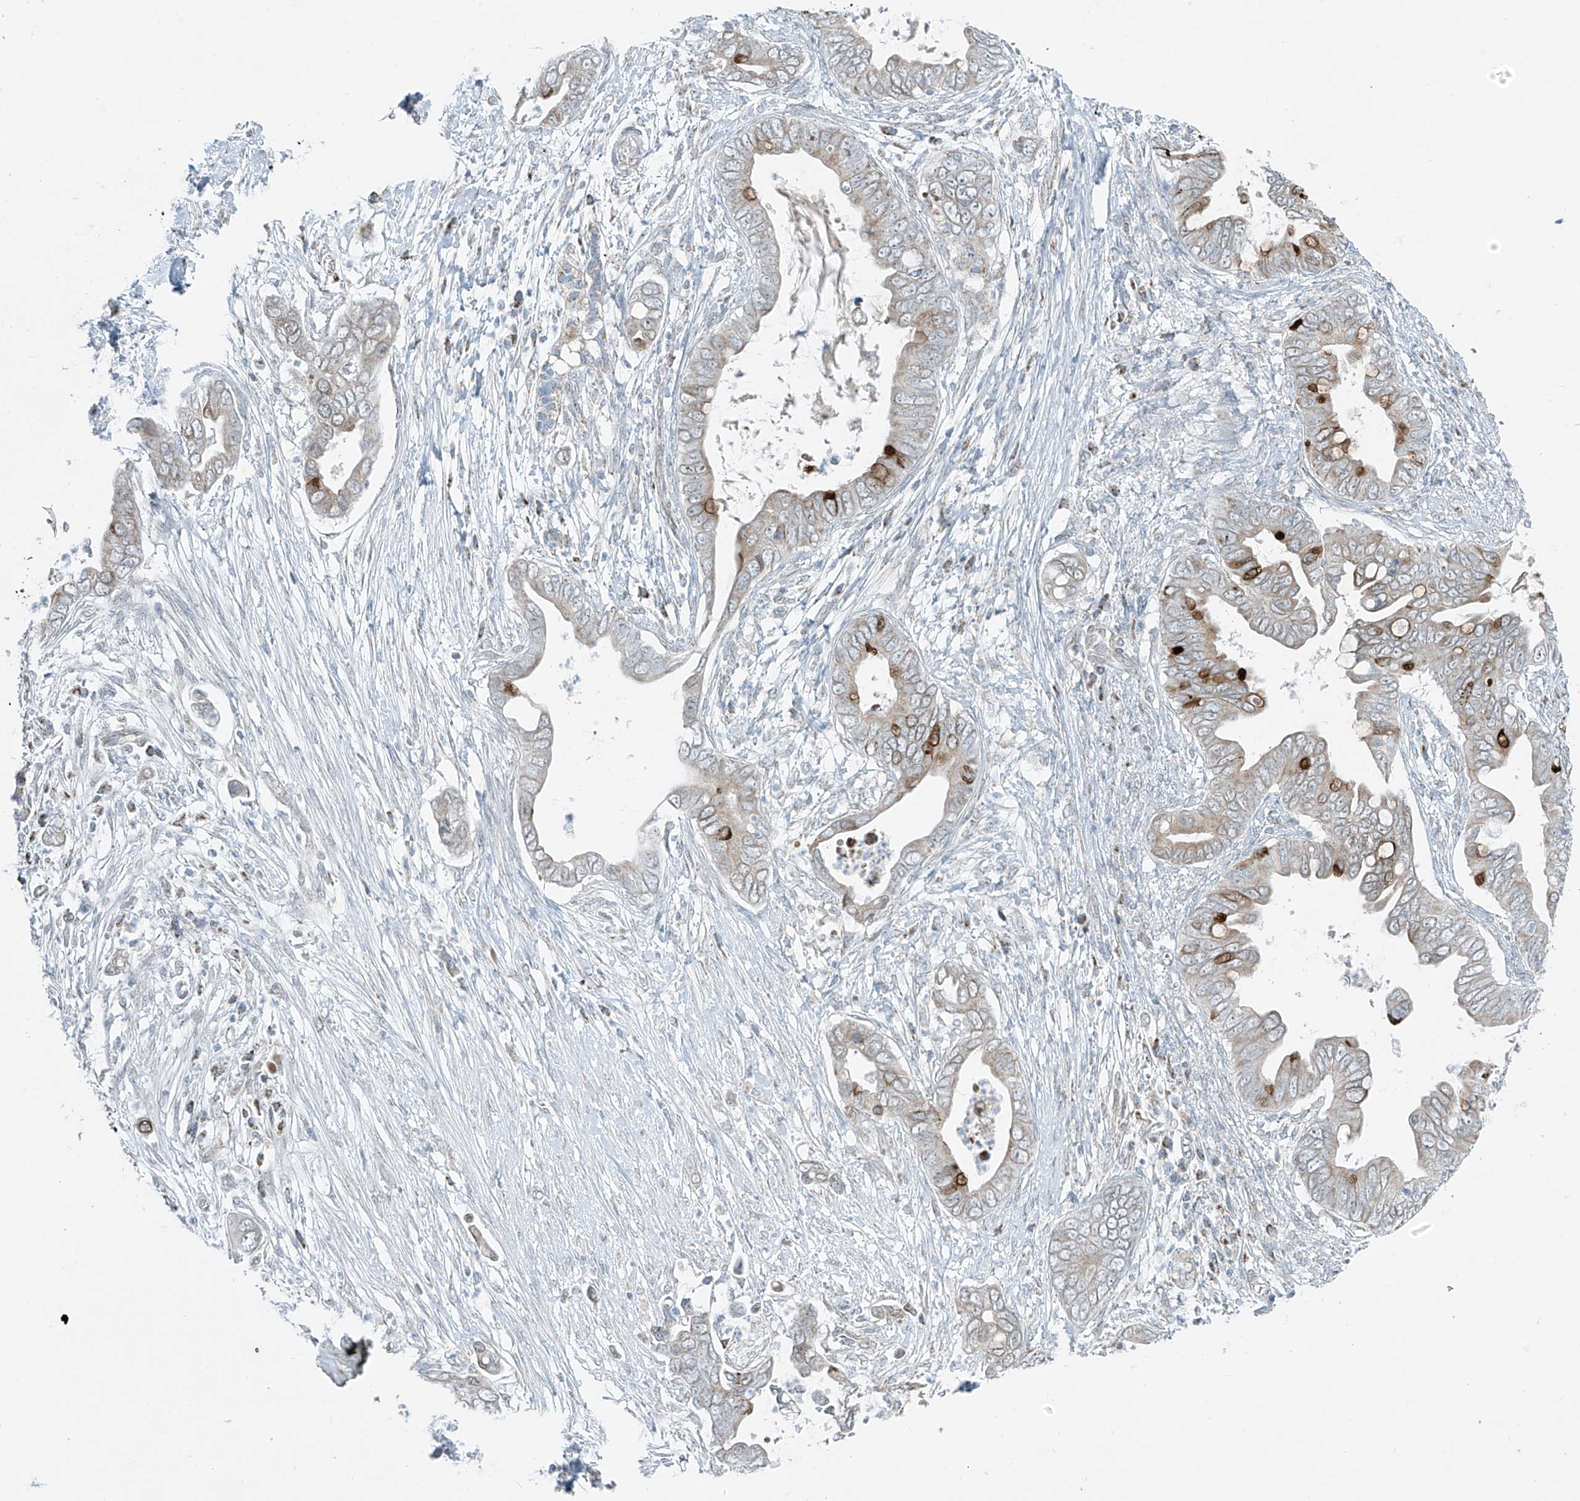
{"staining": {"intensity": "moderate", "quantity": "<25%", "location": "cytoplasmic/membranous"}, "tissue": "pancreatic cancer", "cell_type": "Tumor cells", "image_type": "cancer", "snomed": [{"axis": "morphology", "description": "Adenocarcinoma, NOS"}, {"axis": "topography", "description": "Pancreas"}], "caption": "Pancreatic cancer stained with a protein marker exhibits moderate staining in tumor cells.", "gene": "SMDT1", "patient": {"sex": "male", "age": 75}}